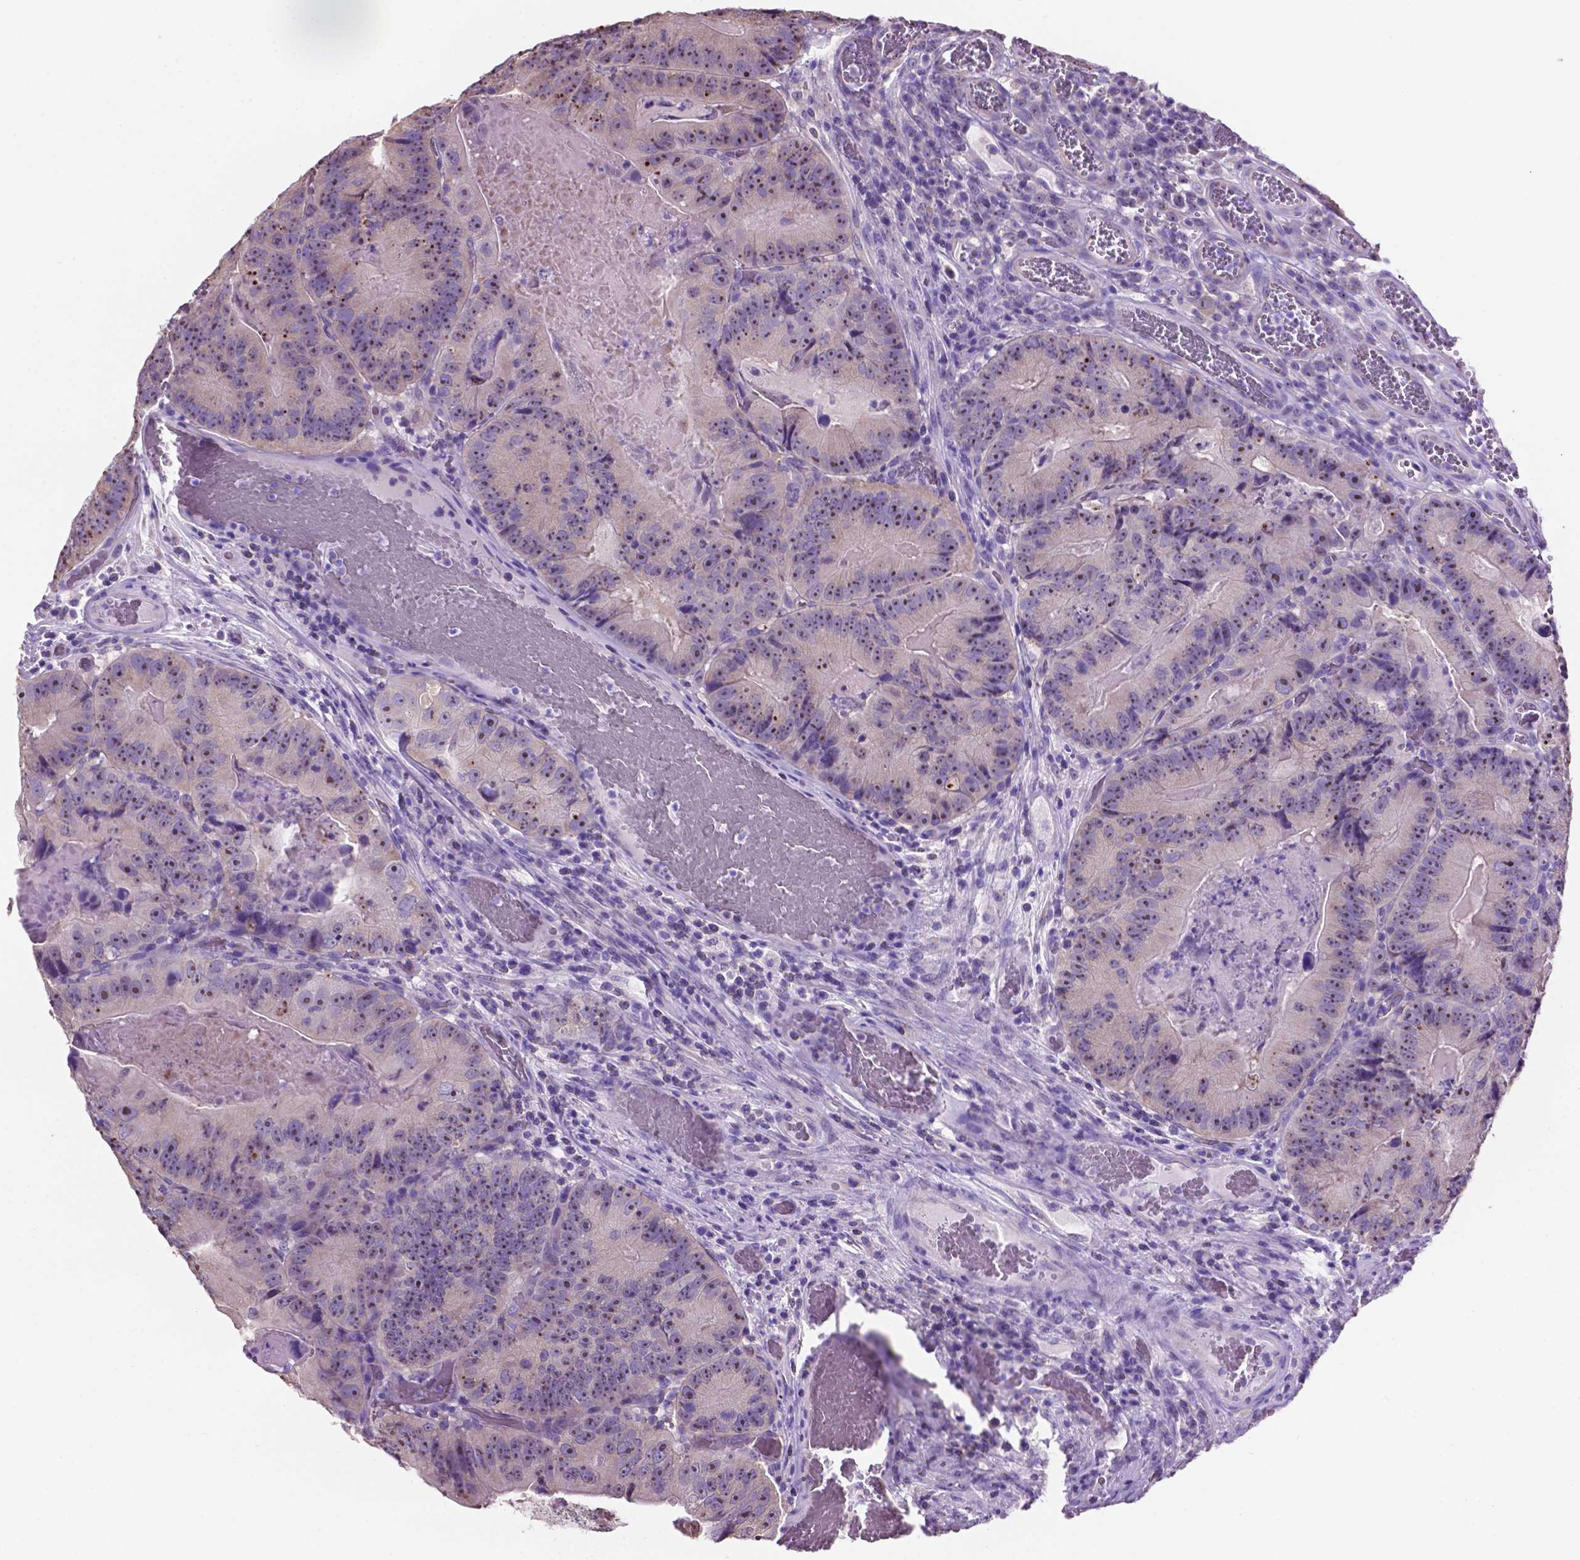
{"staining": {"intensity": "moderate", "quantity": ">75%", "location": "nuclear"}, "tissue": "colorectal cancer", "cell_type": "Tumor cells", "image_type": "cancer", "snomed": [{"axis": "morphology", "description": "Adenocarcinoma, NOS"}, {"axis": "topography", "description": "Colon"}], "caption": "Human colorectal cancer stained with a brown dye displays moderate nuclear positive staining in about >75% of tumor cells.", "gene": "SPDYA", "patient": {"sex": "female", "age": 86}}